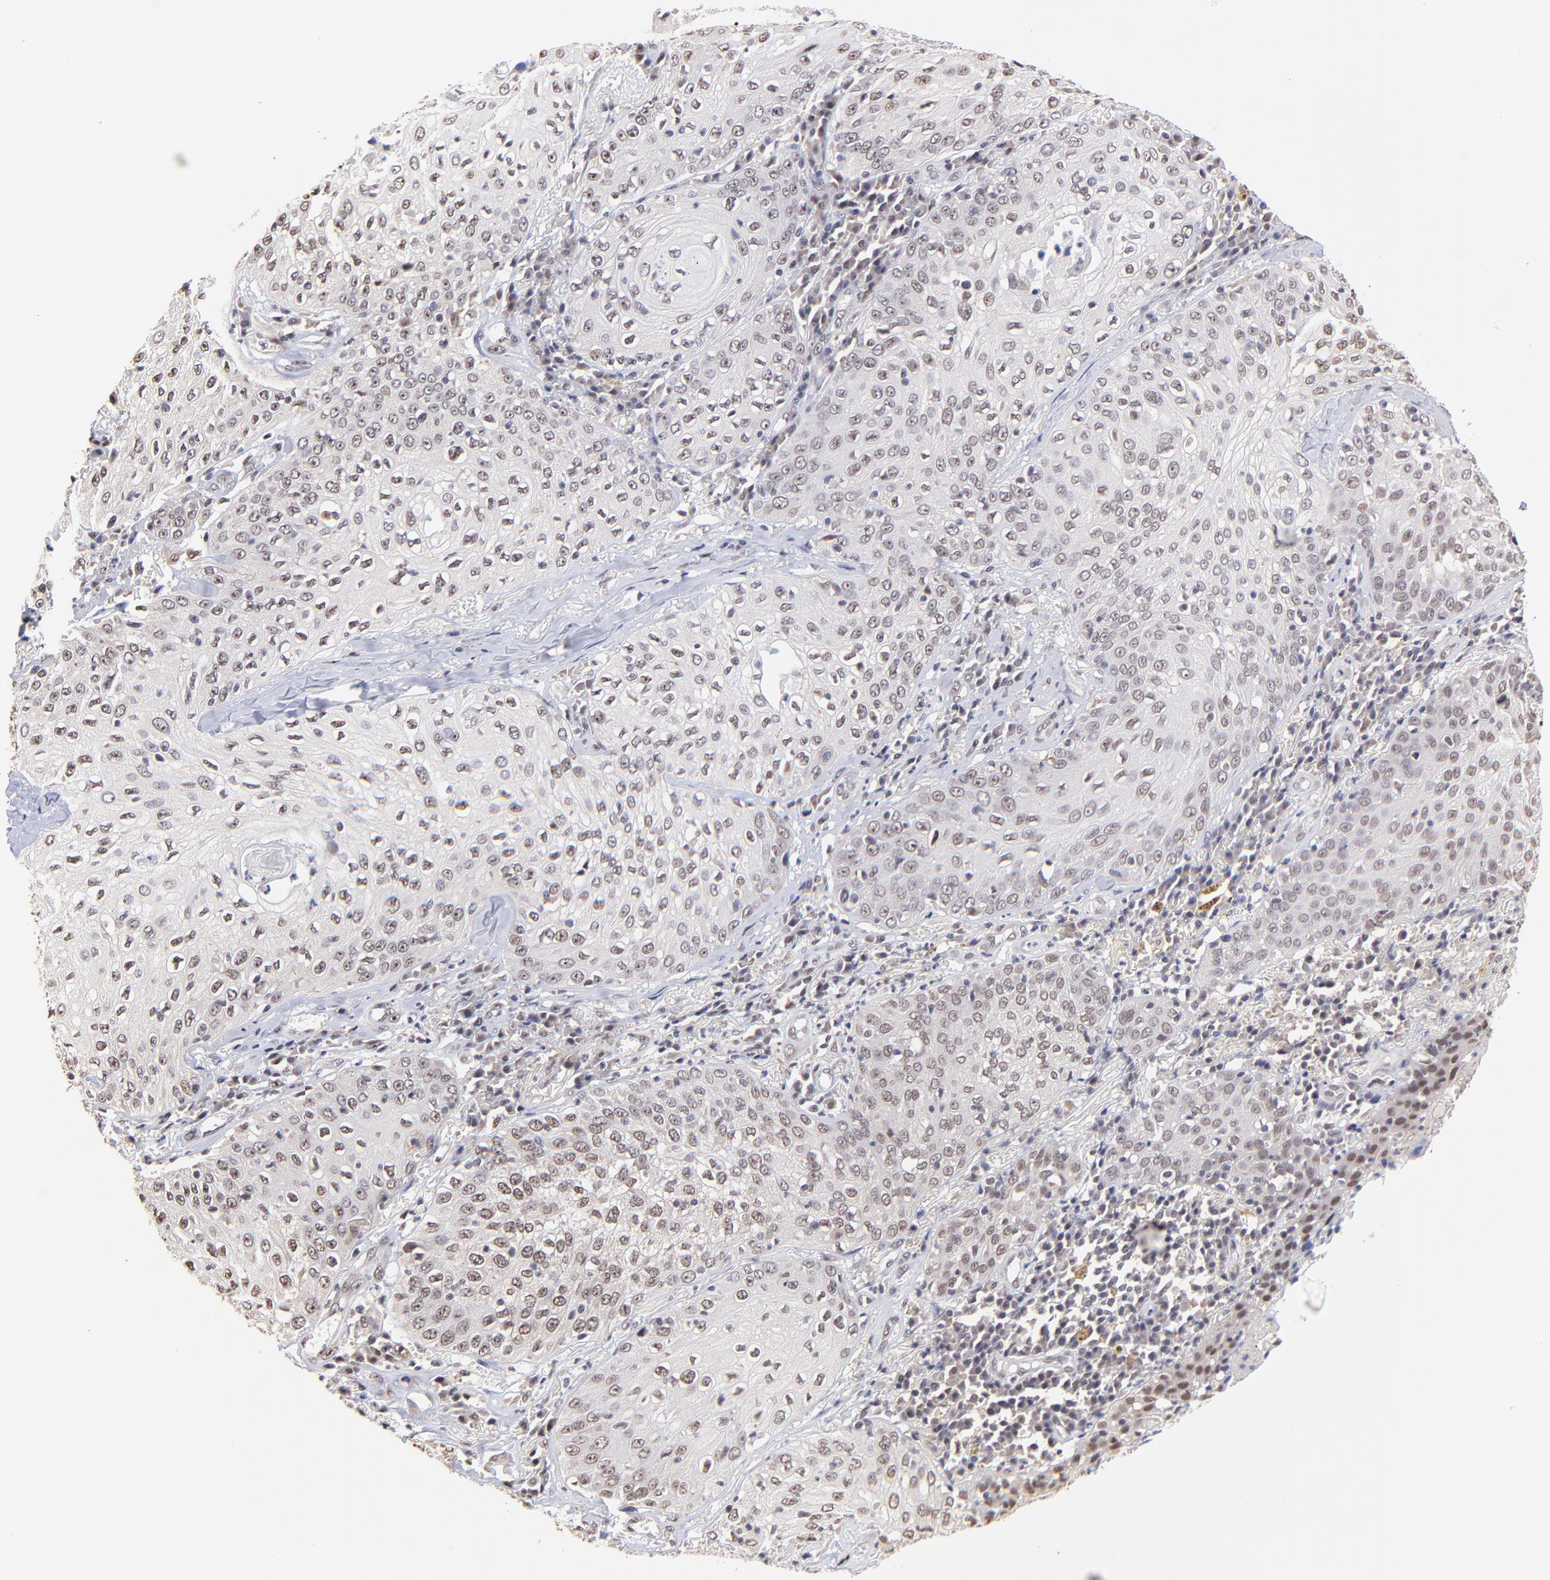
{"staining": {"intensity": "moderate", "quantity": ">75%", "location": "nuclear"}, "tissue": "skin cancer", "cell_type": "Tumor cells", "image_type": "cancer", "snomed": [{"axis": "morphology", "description": "Squamous cell carcinoma, NOS"}, {"axis": "topography", "description": "Skin"}], "caption": "A high-resolution micrograph shows immunohistochemistry staining of skin cancer (squamous cell carcinoma), which demonstrates moderate nuclear staining in about >75% of tumor cells.", "gene": "ZNF670", "patient": {"sex": "male", "age": 65}}